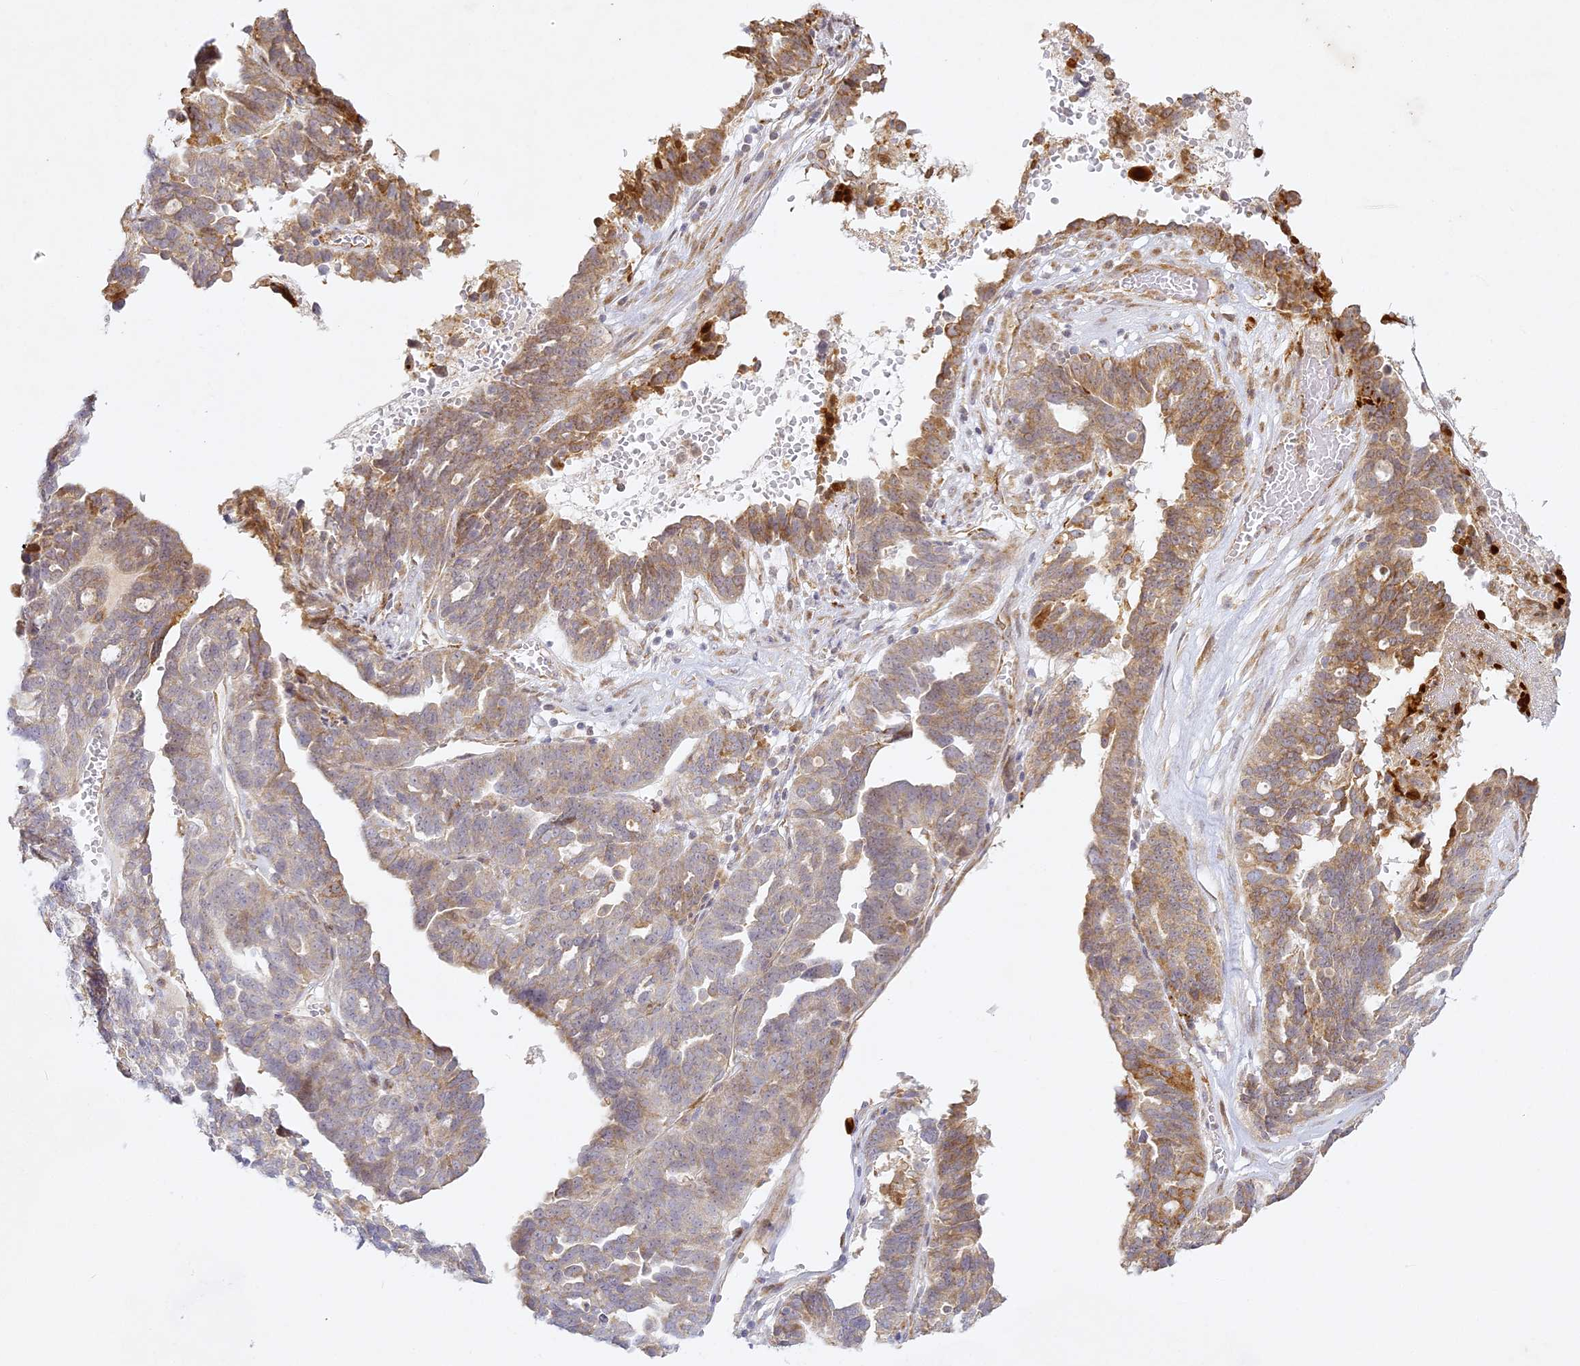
{"staining": {"intensity": "moderate", "quantity": "25%-75%", "location": "cytoplasmic/membranous"}, "tissue": "ovarian cancer", "cell_type": "Tumor cells", "image_type": "cancer", "snomed": [{"axis": "morphology", "description": "Cystadenocarcinoma, serous, NOS"}, {"axis": "topography", "description": "Ovary"}], "caption": "A brown stain highlights moderate cytoplasmic/membranous positivity of a protein in ovarian serous cystadenocarcinoma tumor cells. (DAB (3,3'-diaminobenzidine) IHC with brightfield microscopy, high magnification).", "gene": "SLC30A5", "patient": {"sex": "female", "age": 59}}